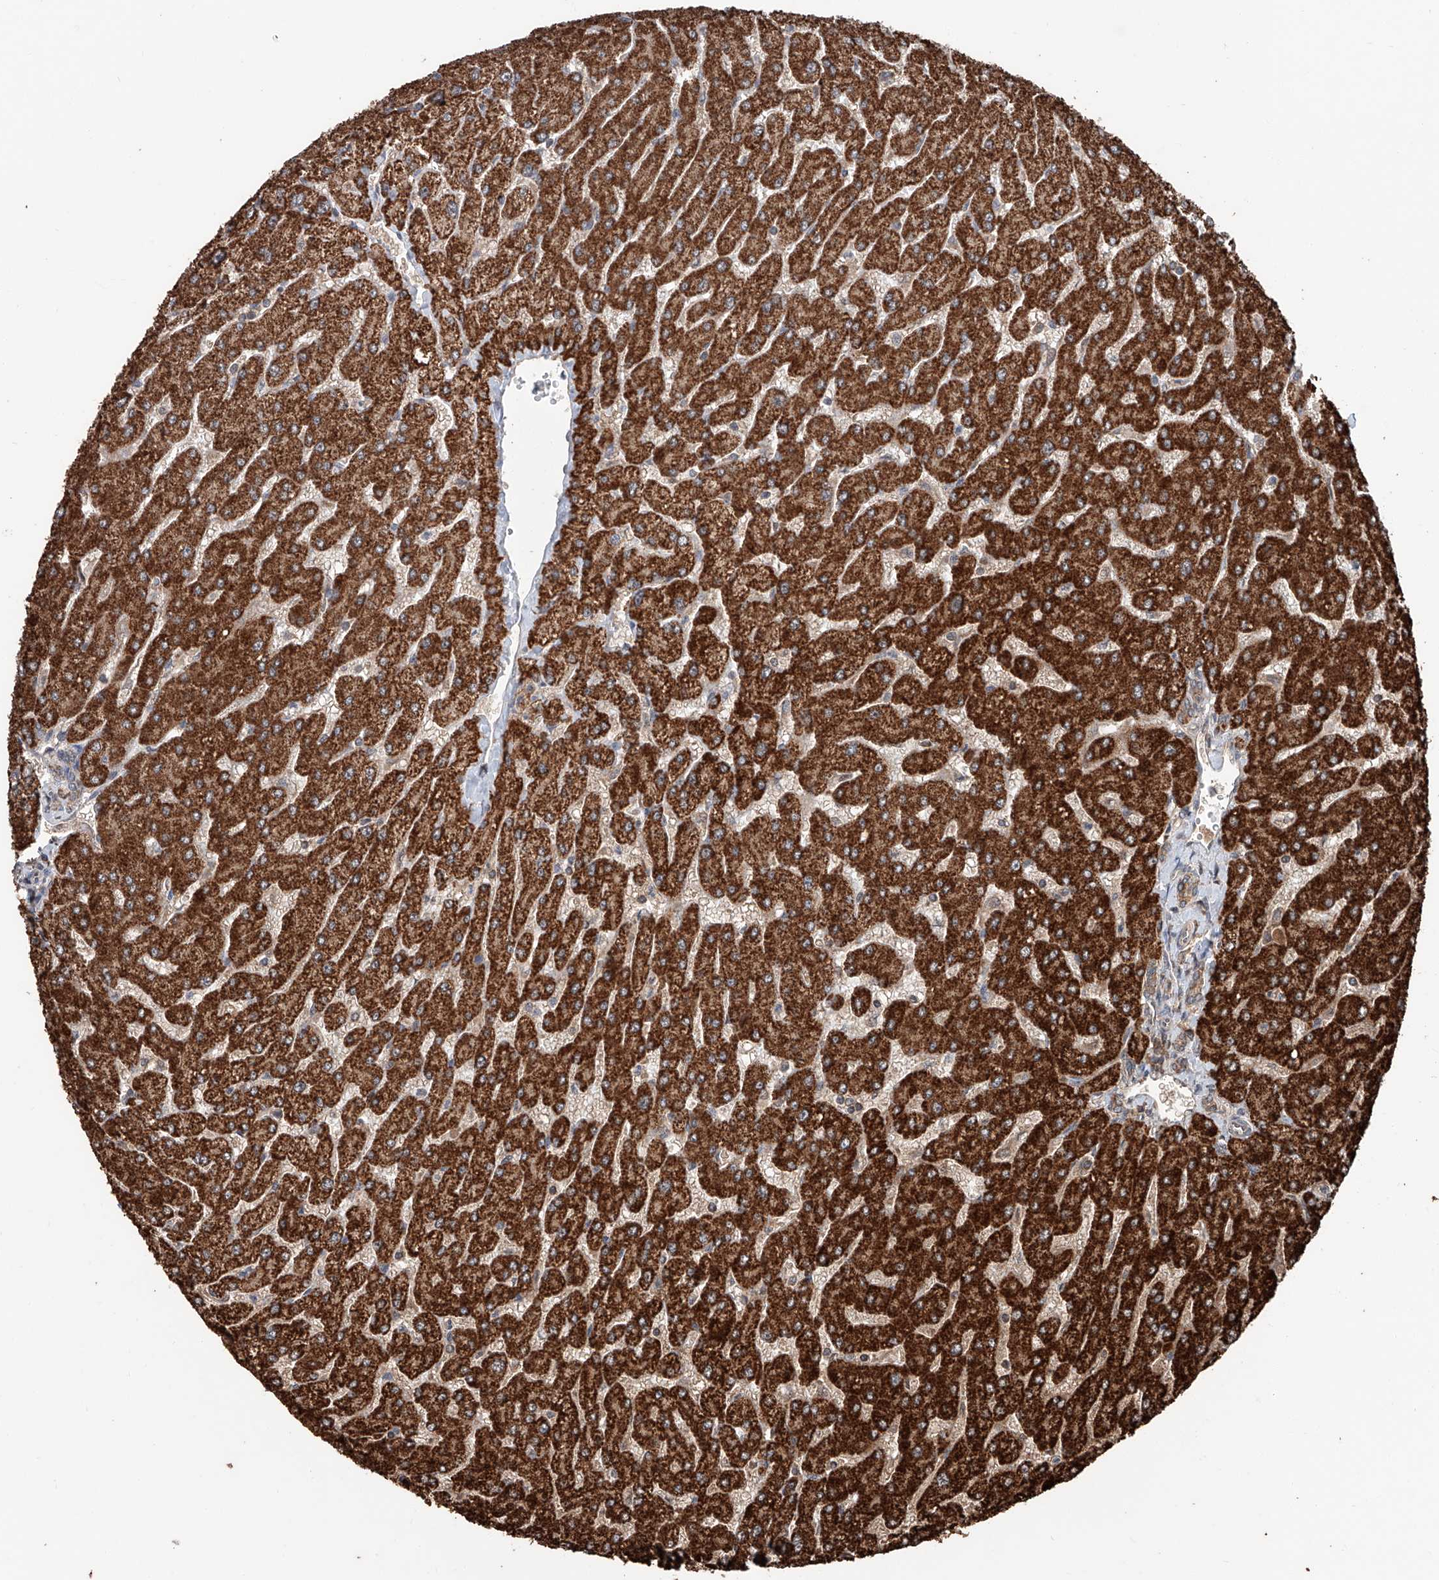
{"staining": {"intensity": "moderate", "quantity": ">75%", "location": "cytoplasmic/membranous"}, "tissue": "liver", "cell_type": "Cholangiocytes", "image_type": "normal", "snomed": [{"axis": "morphology", "description": "Normal tissue, NOS"}, {"axis": "topography", "description": "Liver"}], "caption": "Liver stained with immunohistochemistry (IHC) reveals moderate cytoplasmic/membranous expression in approximately >75% of cholangiocytes. The protein of interest is stained brown, and the nuclei are stained in blue (DAB IHC with brightfield microscopy, high magnification).", "gene": "ZNF445", "patient": {"sex": "male", "age": 55}}